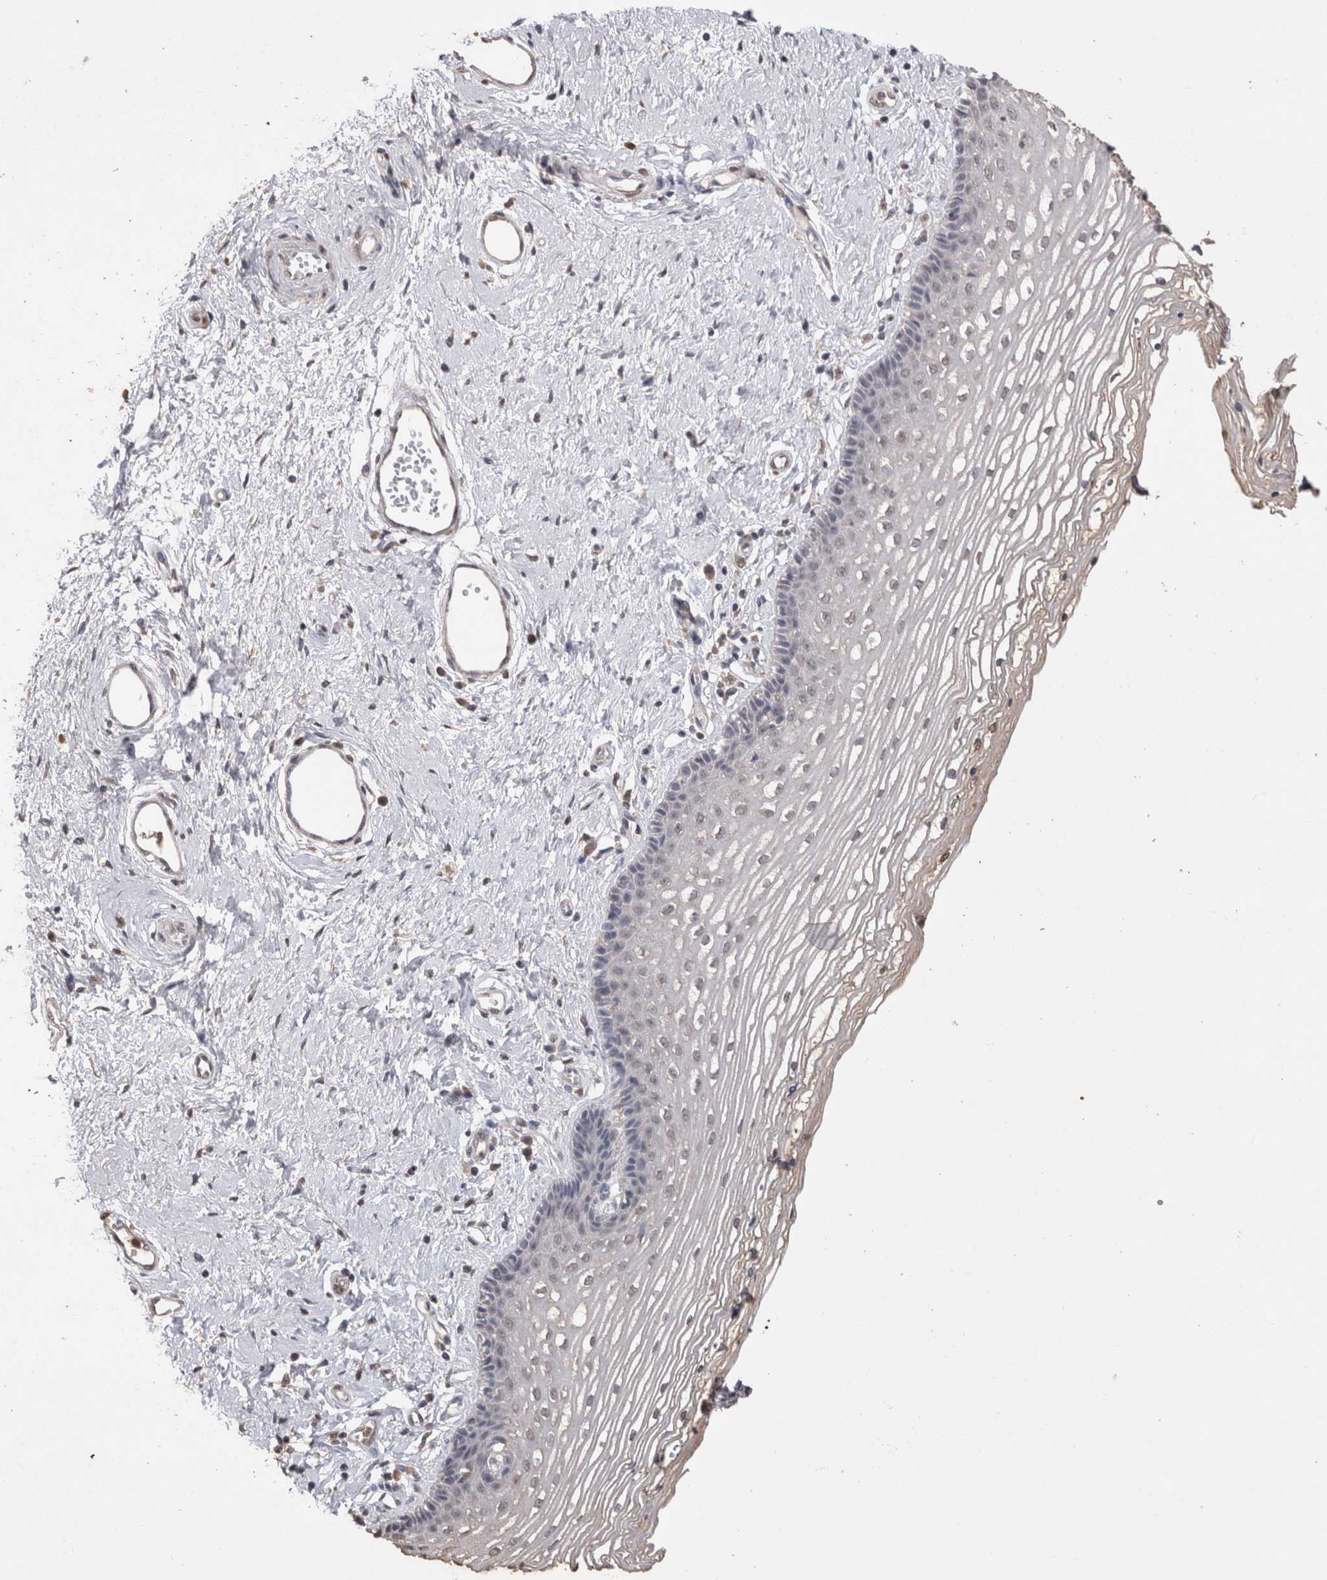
{"staining": {"intensity": "weak", "quantity": "<25%", "location": "nuclear"}, "tissue": "vagina", "cell_type": "Squamous epithelial cells", "image_type": "normal", "snomed": [{"axis": "morphology", "description": "Normal tissue, NOS"}, {"axis": "topography", "description": "Vagina"}], "caption": "Immunohistochemistry (IHC) image of benign vagina: vagina stained with DAB (3,3'-diaminobenzidine) demonstrates no significant protein positivity in squamous epithelial cells.", "gene": "GRK5", "patient": {"sex": "female", "age": 46}}